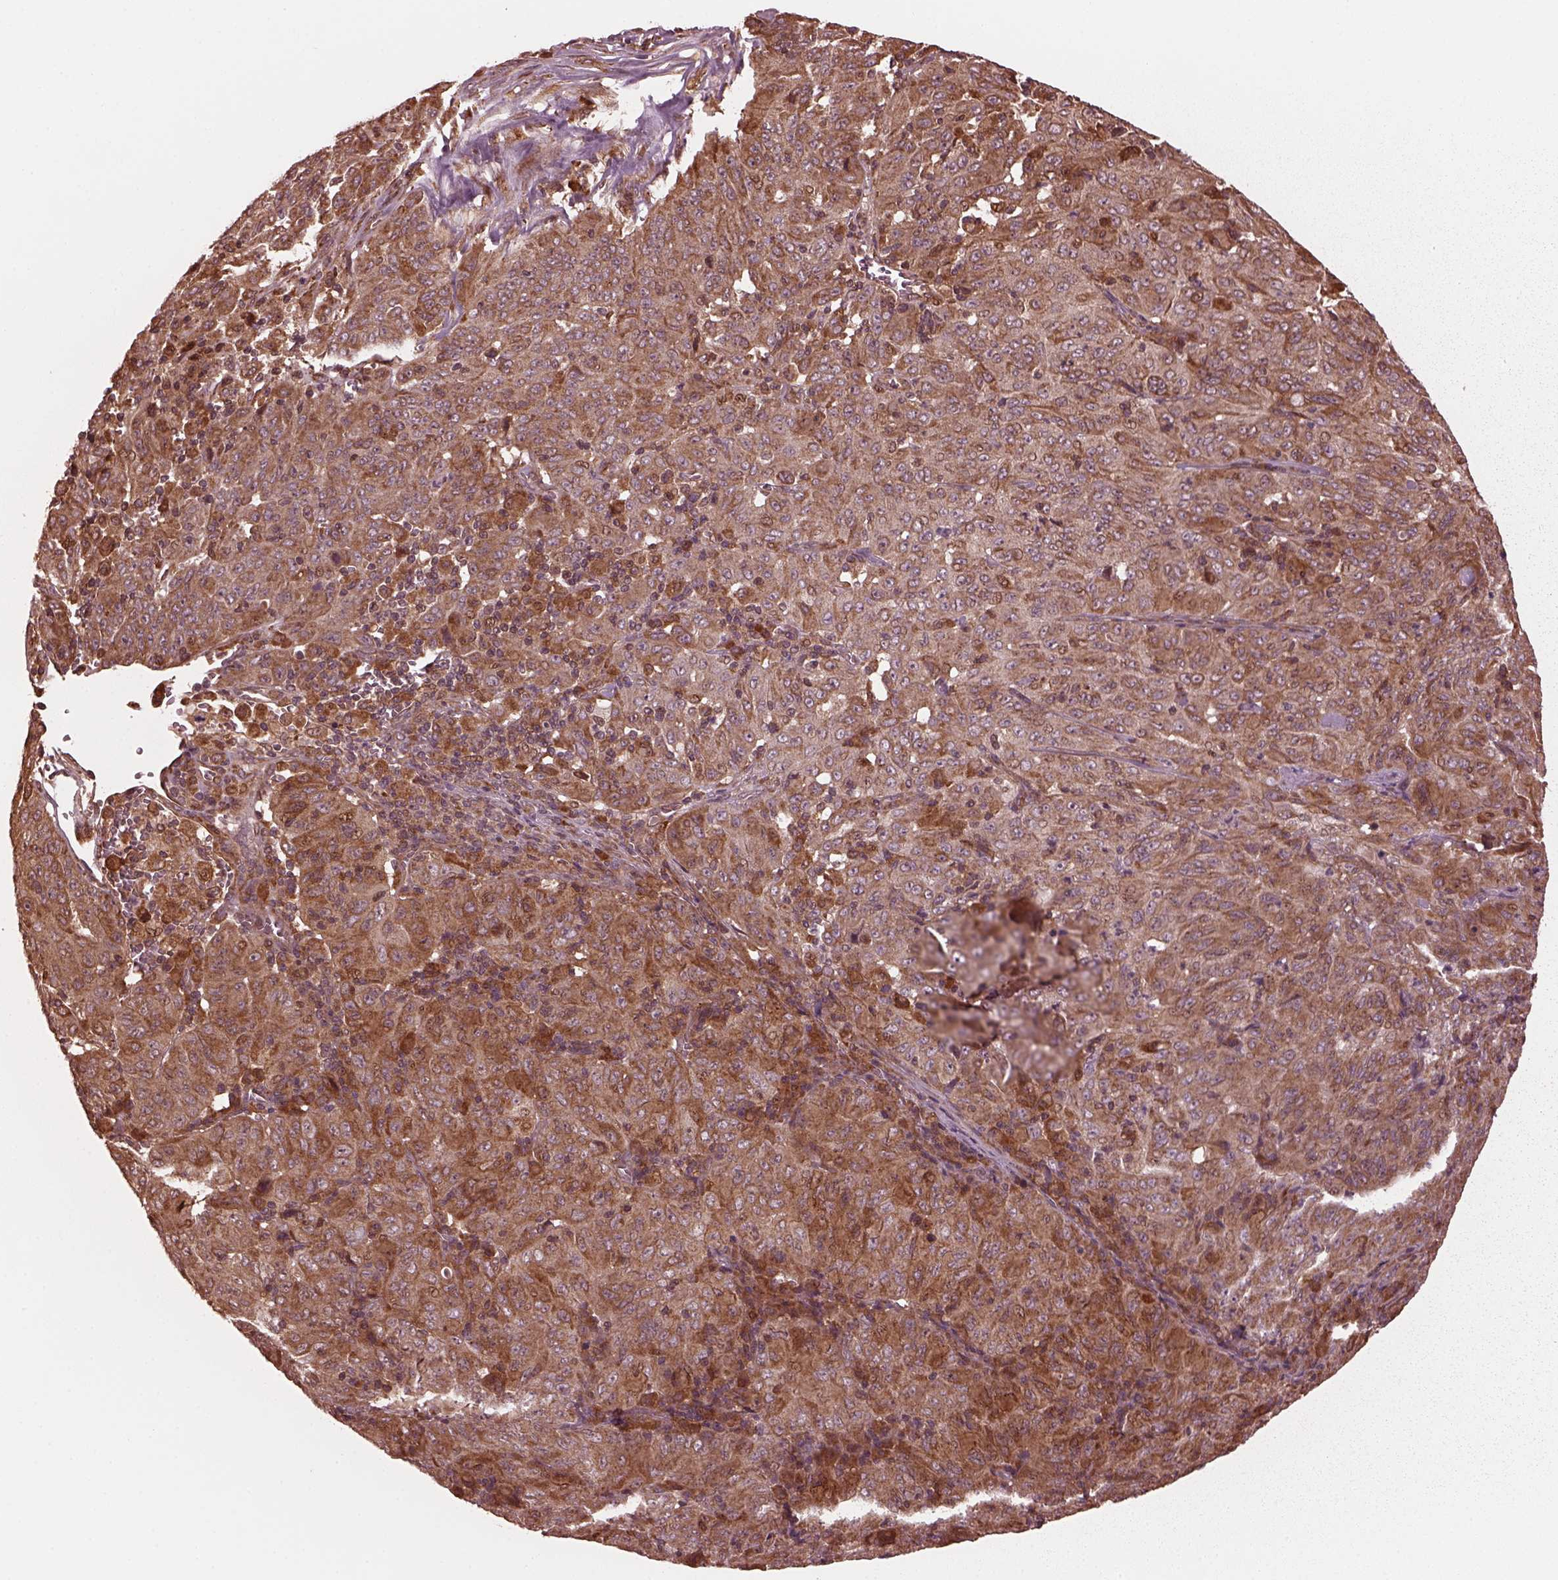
{"staining": {"intensity": "moderate", "quantity": ">75%", "location": "cytoplasmic/membranous"}, "tissue": "pancreatic cancer", "cell_type": "Tumor cells", "image_type": "cancer", "snomed": [{"axis": "morphology", "description": "Adenocarcinoma, NOS"}, {"axis": "topography", "description": "Pancreas"}], "caption": "Immunohistochemical staining of adenocarcinoma (pancreatic) exhibits medium levels of moderate cytoplasmic/membranous expression in approximately >75% of tumor cells. Nuclei are stained in blue.", "gene": "ZNF292", "patient": {"sex": "male", "age": 63}}